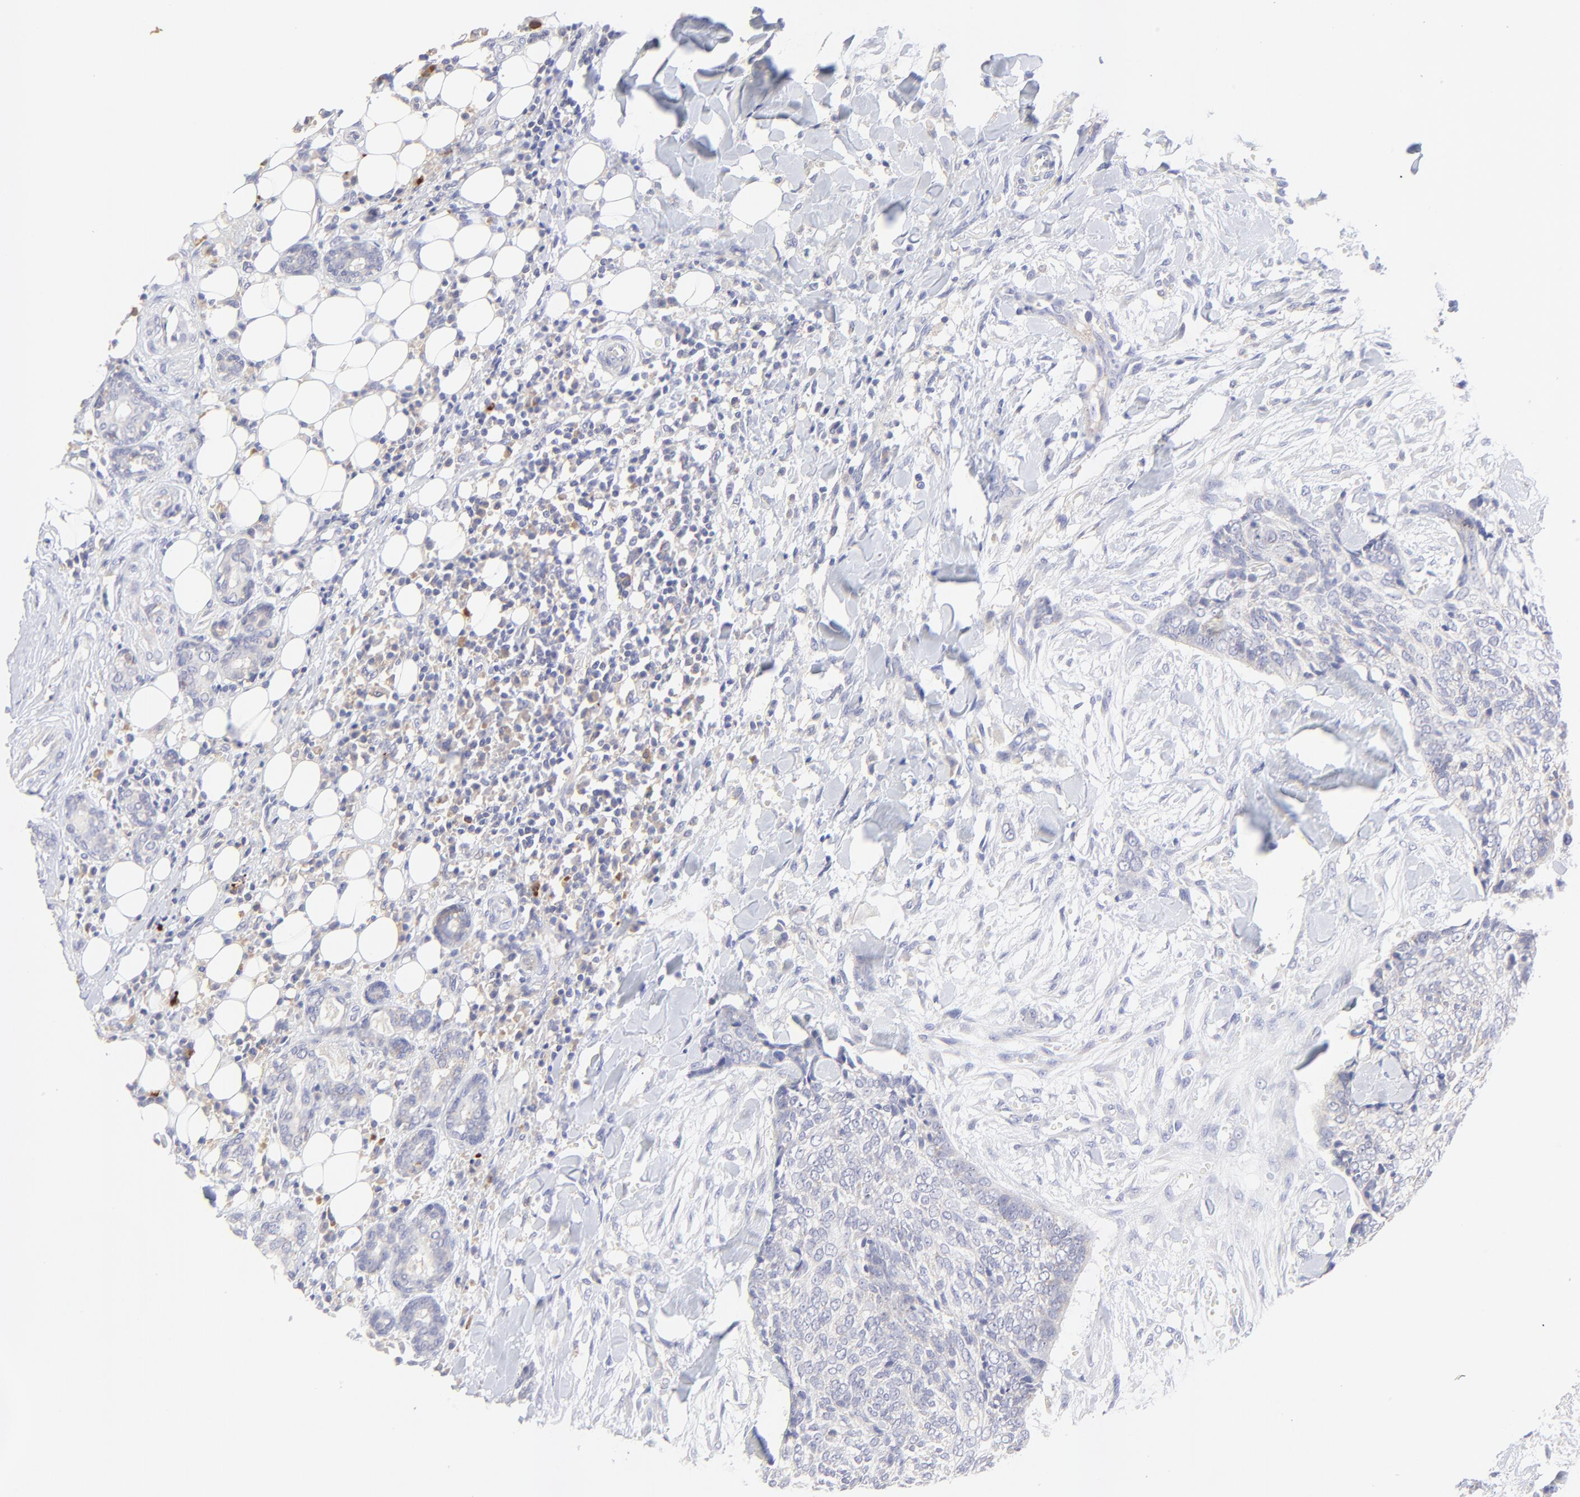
{"staining": {"intensity": "weak", "quantity": "<25%", "location": "cytoplasmic/membranous"}, "tissue": "head and neck cancer", "cell_type": "Tumor cells", "image_type": "cancer", "snomed": [{"axis": "morphology", "description": "Squamous cell carcinoma, NOS"}, {"axis": "topography", "description": "Salivary gland"}, {"axis": "topography", "description": "Head-Neck"}], "caption": "This photomicrograph is of head and neck cancer stained with IHC to label a protein in brown with the nuclei are counter-stained blue. There is no expression in tumor cells.", "gene": "LHFPL1", "patient": {"sex": "male", "age": 70}}